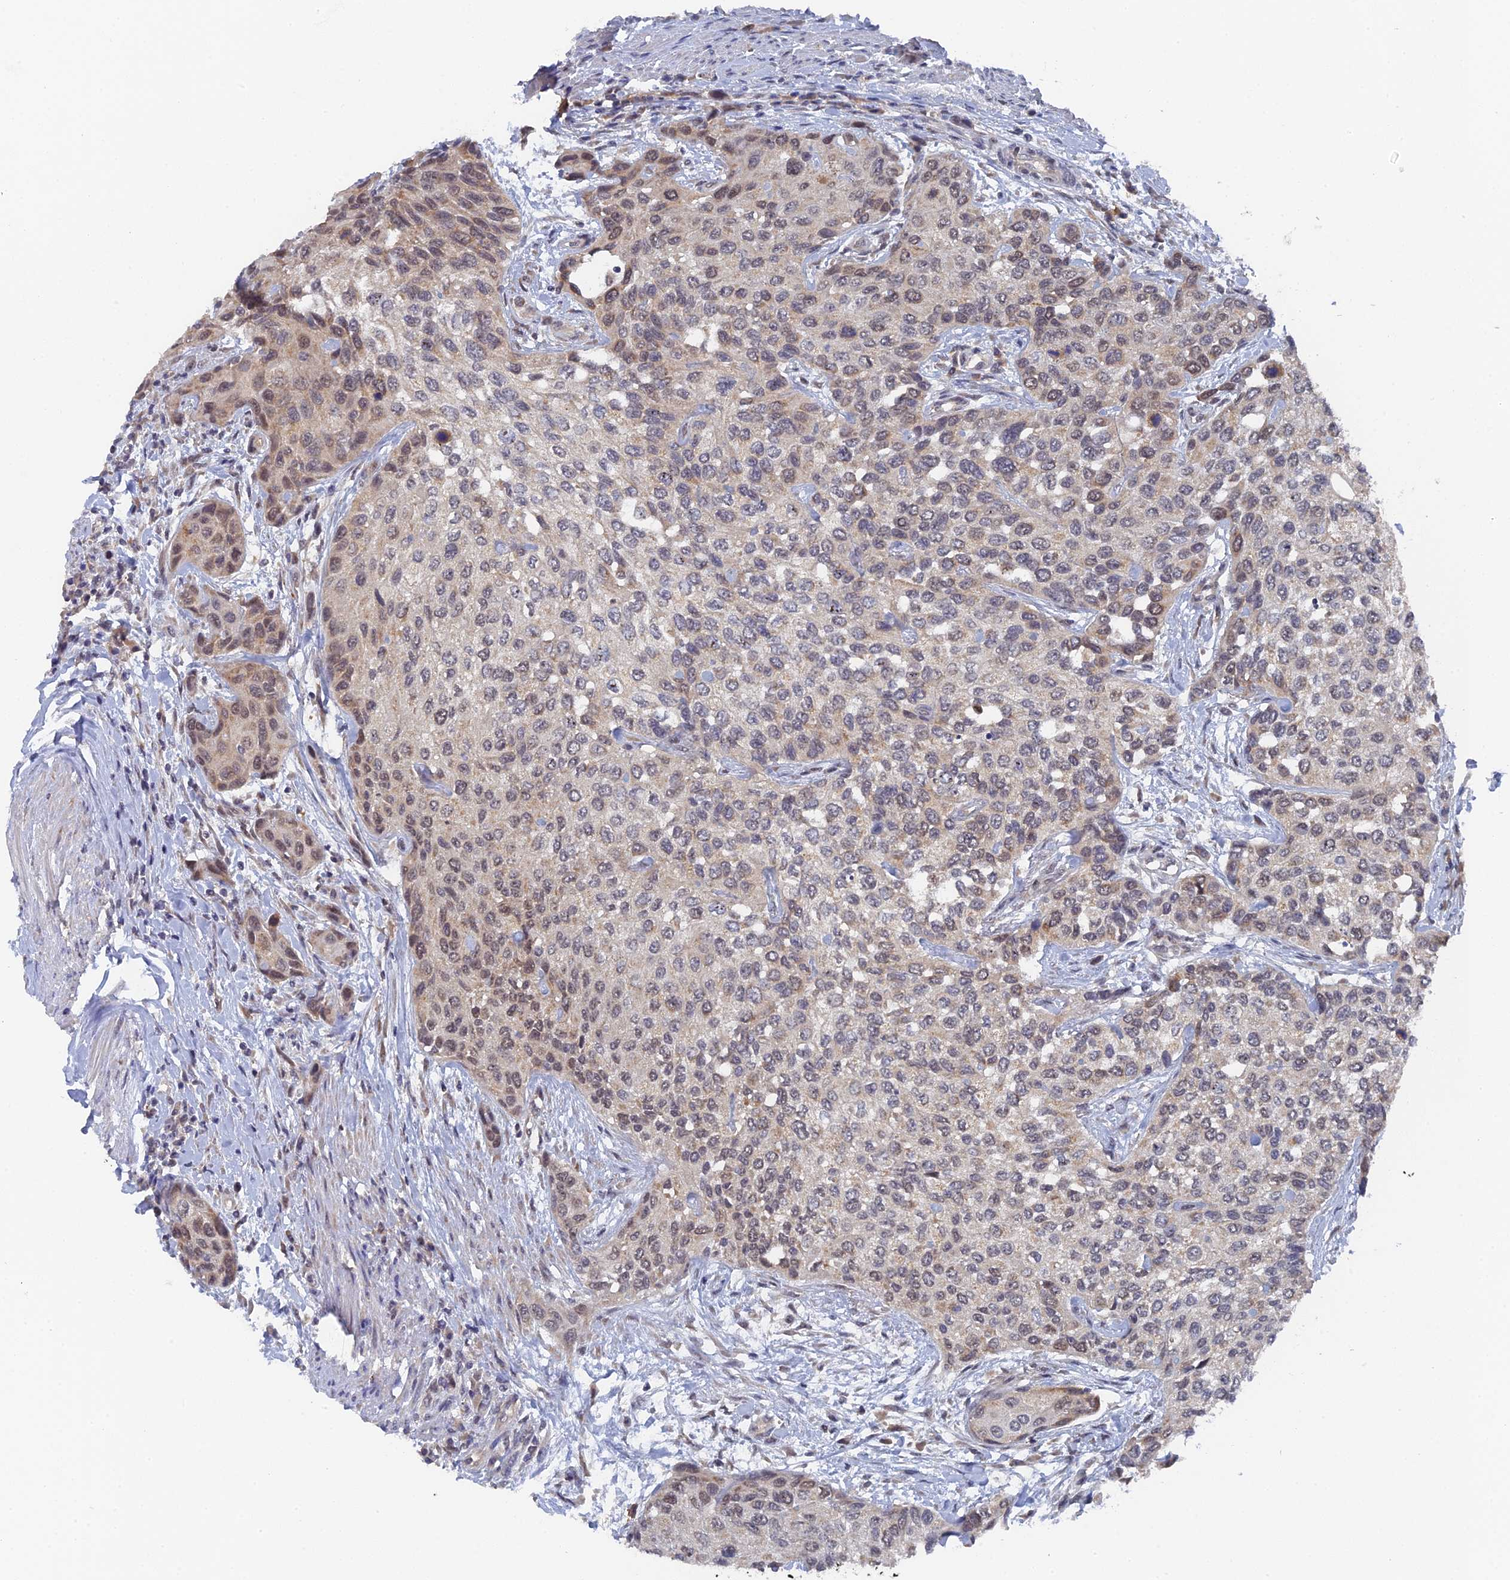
{"staining": {"intensity": "weak", "quantity": "25%-75%", "location": "cytoplasmic/membranous,nuclear"}, "tissue": "urothelial cancer", "cell_type": "Tumor cells", "image_type": "cancer", "snomed": [{"axis": "morphology", "description": "Normal tissue, NOS"}, {"axis": "morphology", "description": "Urothelial carcinoma, High grade"}, {"axis": "topography", "description": "Vascular tissue"}, {"axis": "topography", "description": "Urinary bladder"}], "caption": "Human urothelial cancer stained for a protein (brown) shows weak cytoplasmic/membranous and nuclear positive staining in about 25%-75% of tumor cells.", "gene": "MIGA2", "patient": {"sex": "female", "age": 56}}